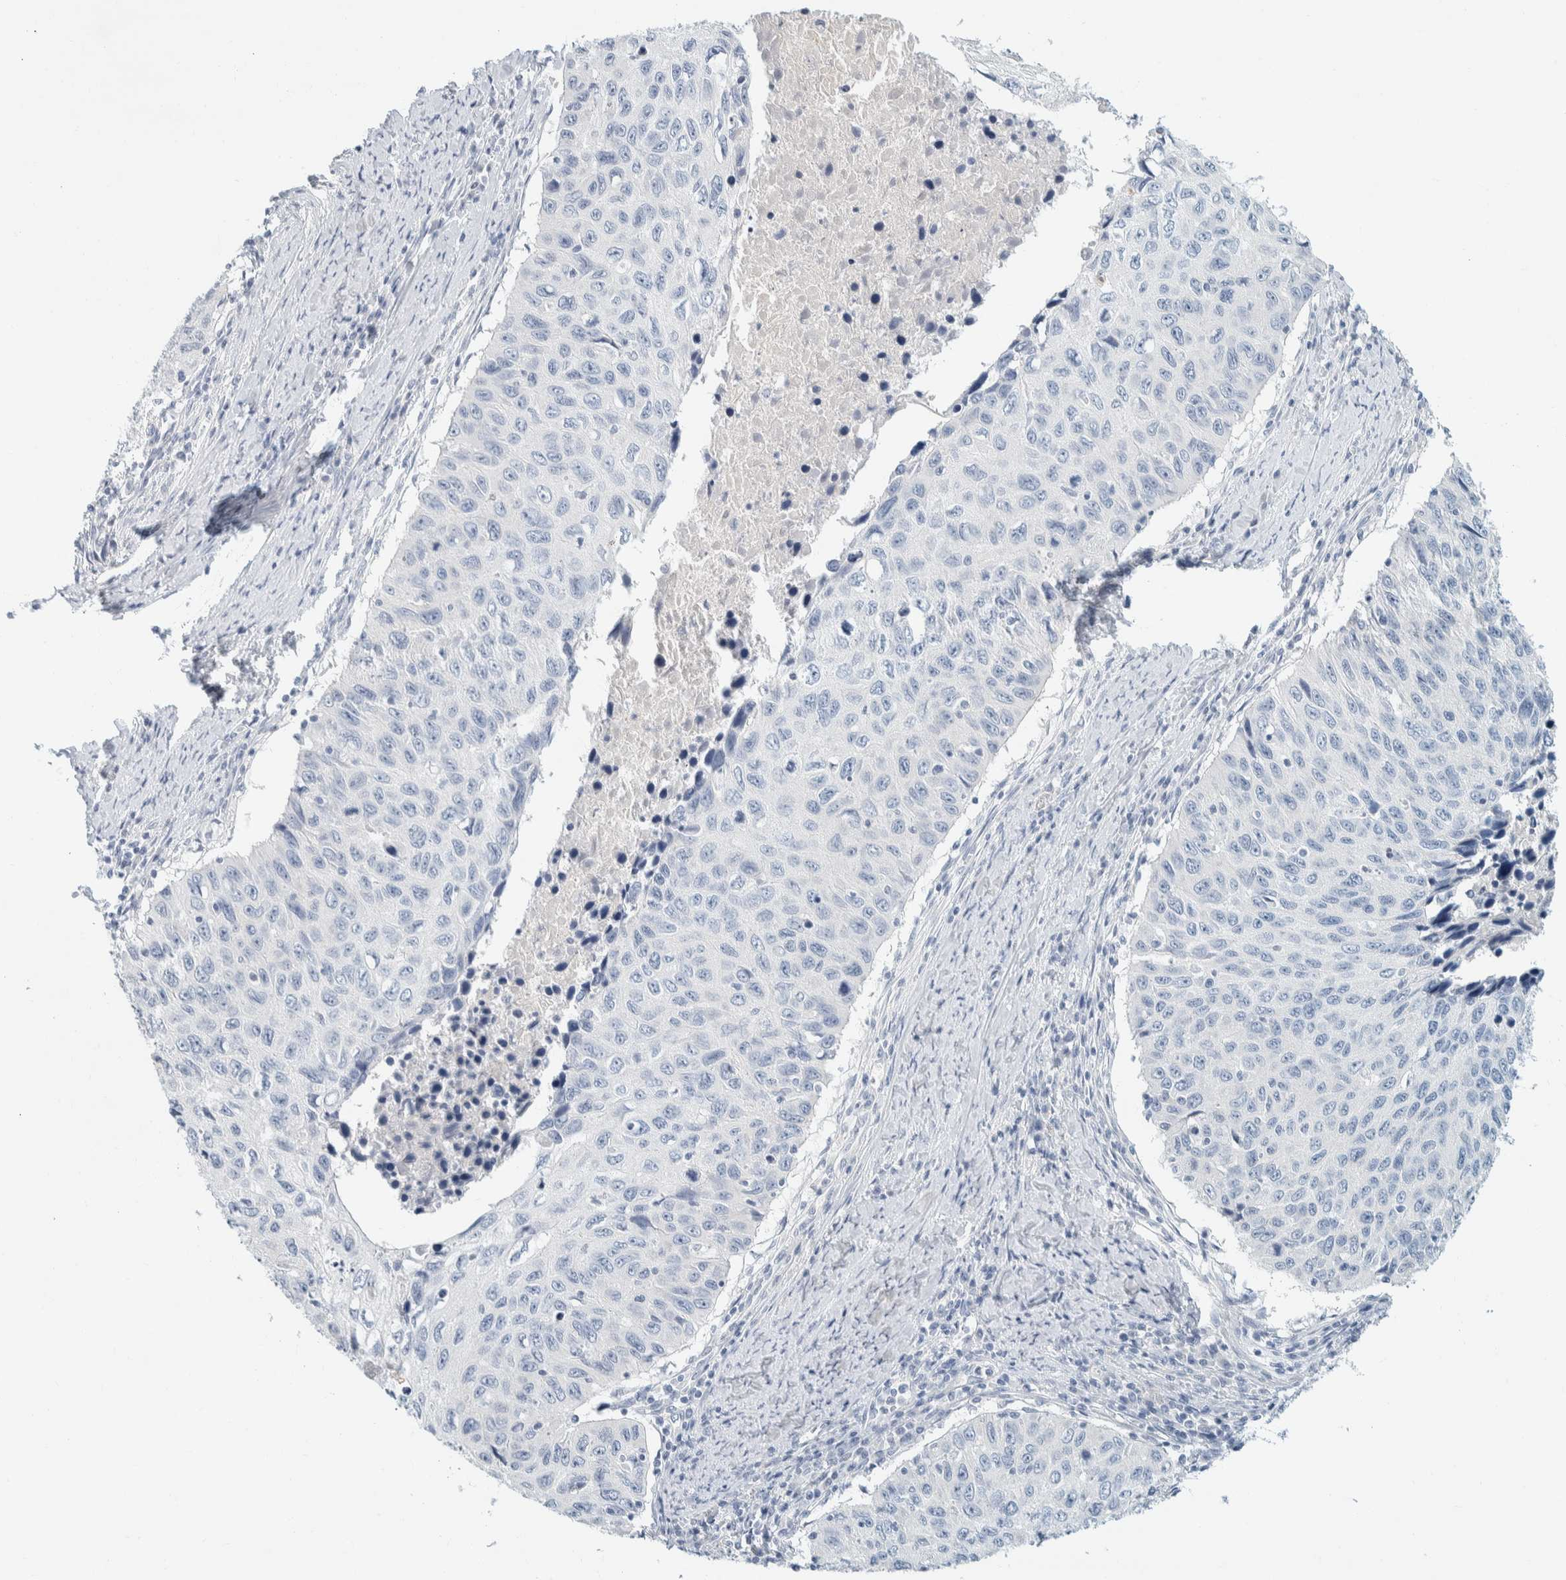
{"staining": {"intensity": "negative", "quantity": "none", "location": "none"}, "tissue": "cervical cancer", "cell_type": "Tumor cells", "image_type": "cancer", "snomed": [{"axis": "morphology", "description": "Squamous cell carcinoma, NOS"}, {"axis": "topography", "description": "Cervix"}], "caption": "Cervical cancer (squamous cell carcinoma) was stained to show a protein in brown. There is no significant expression in tumor cells.", "gene": "ALOX12B", "patient": {"sex": "female", "age": 53}}